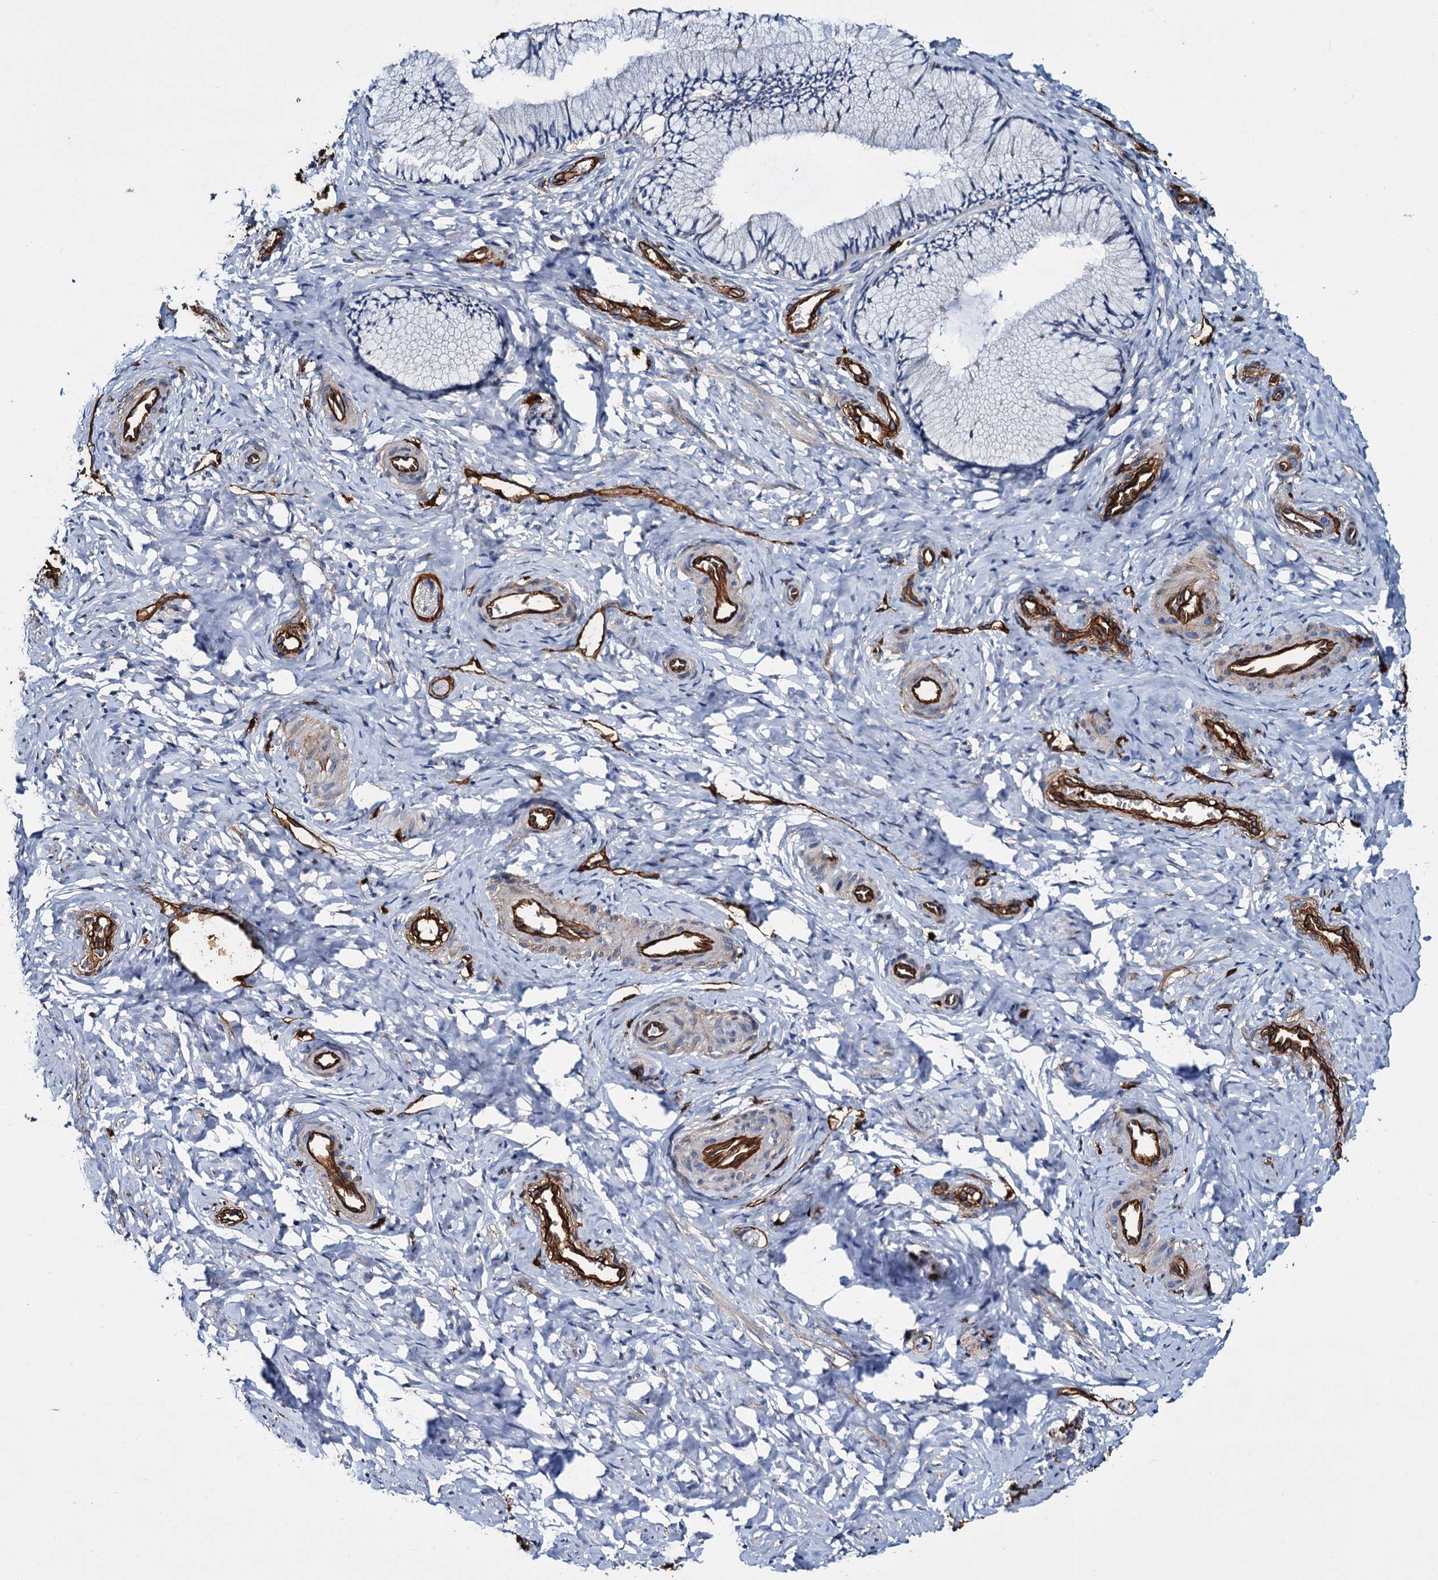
{"staining": {"intensity": "negative", "quantity": "none", "location": "none"}, "tissue": "cervix", "cell_type": "Glandular cells", "image_type": "normal", "snomed": [{"axis": "morphology", "description": "Normal tissue, NOS"}, {"axis": "topography", "description": "Cervix"}], "caption": "Immunohistochemistry (IHC) histopathology image of normal human cervix stained for a protein (brown), which displays no positivity in glandular cells.", "gene": "CACNA1C", "patient": {"sex": "female", "age": 27}}